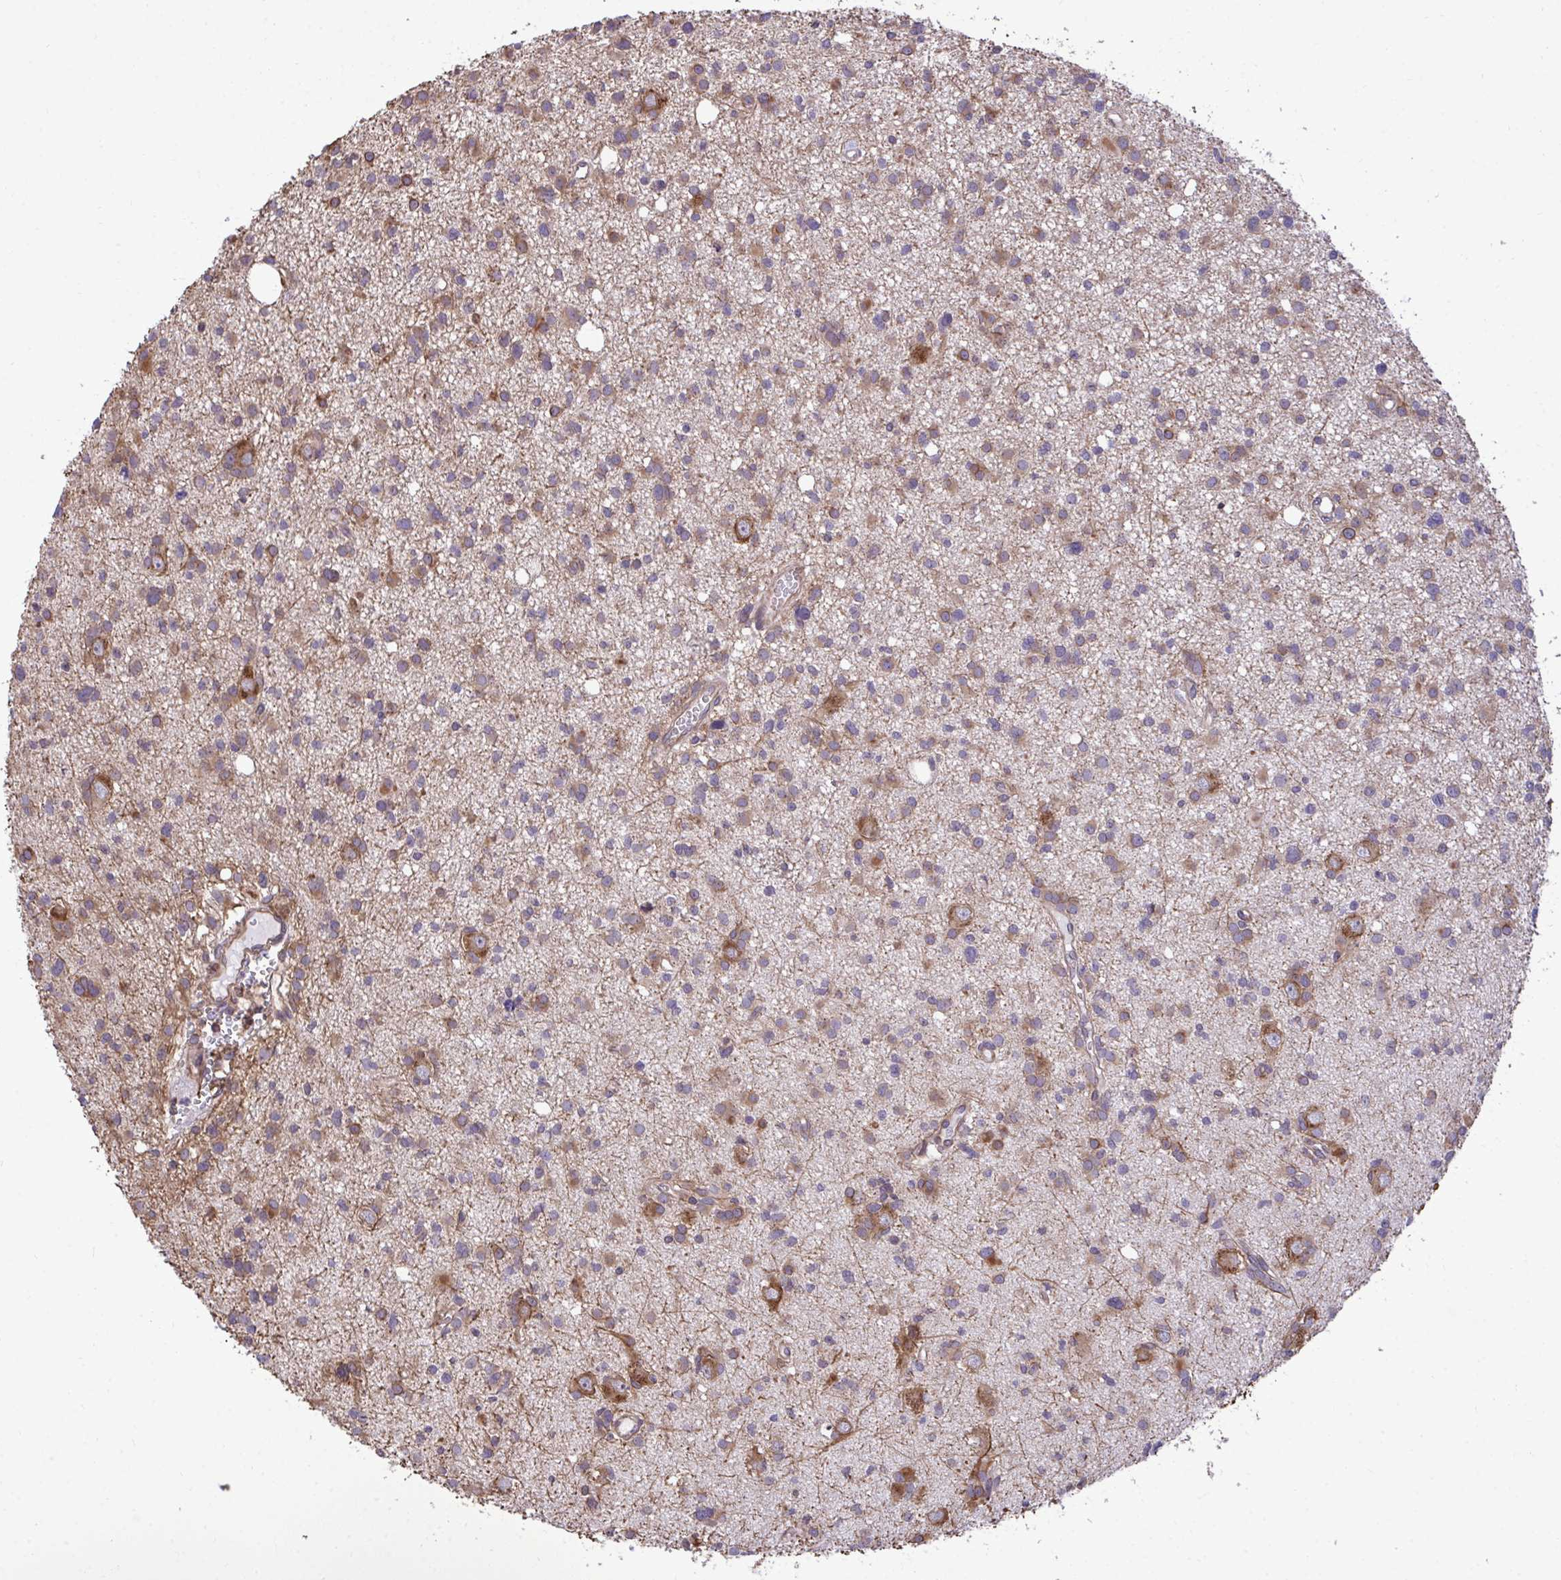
{"staining": {"intensity": "moderate", "quantity": "25%-75%", "location": "cytoplasmic/membranous"}, "tissue": "glioma", "cell_type": "Tumor cells", "image_type": "cancer", "snomed": [{"axis": "morphology", "description": "Glioma, malignant, High grade"}, {"axis": "topography", "description": "Brain"}], "caption": "Moderate cytoplasmic/membranous protein positivity is present in about 25%-75% of tumor cells in glioma.", "gene": "RPS15", "patient": {"sex": "male", "age": 23}}